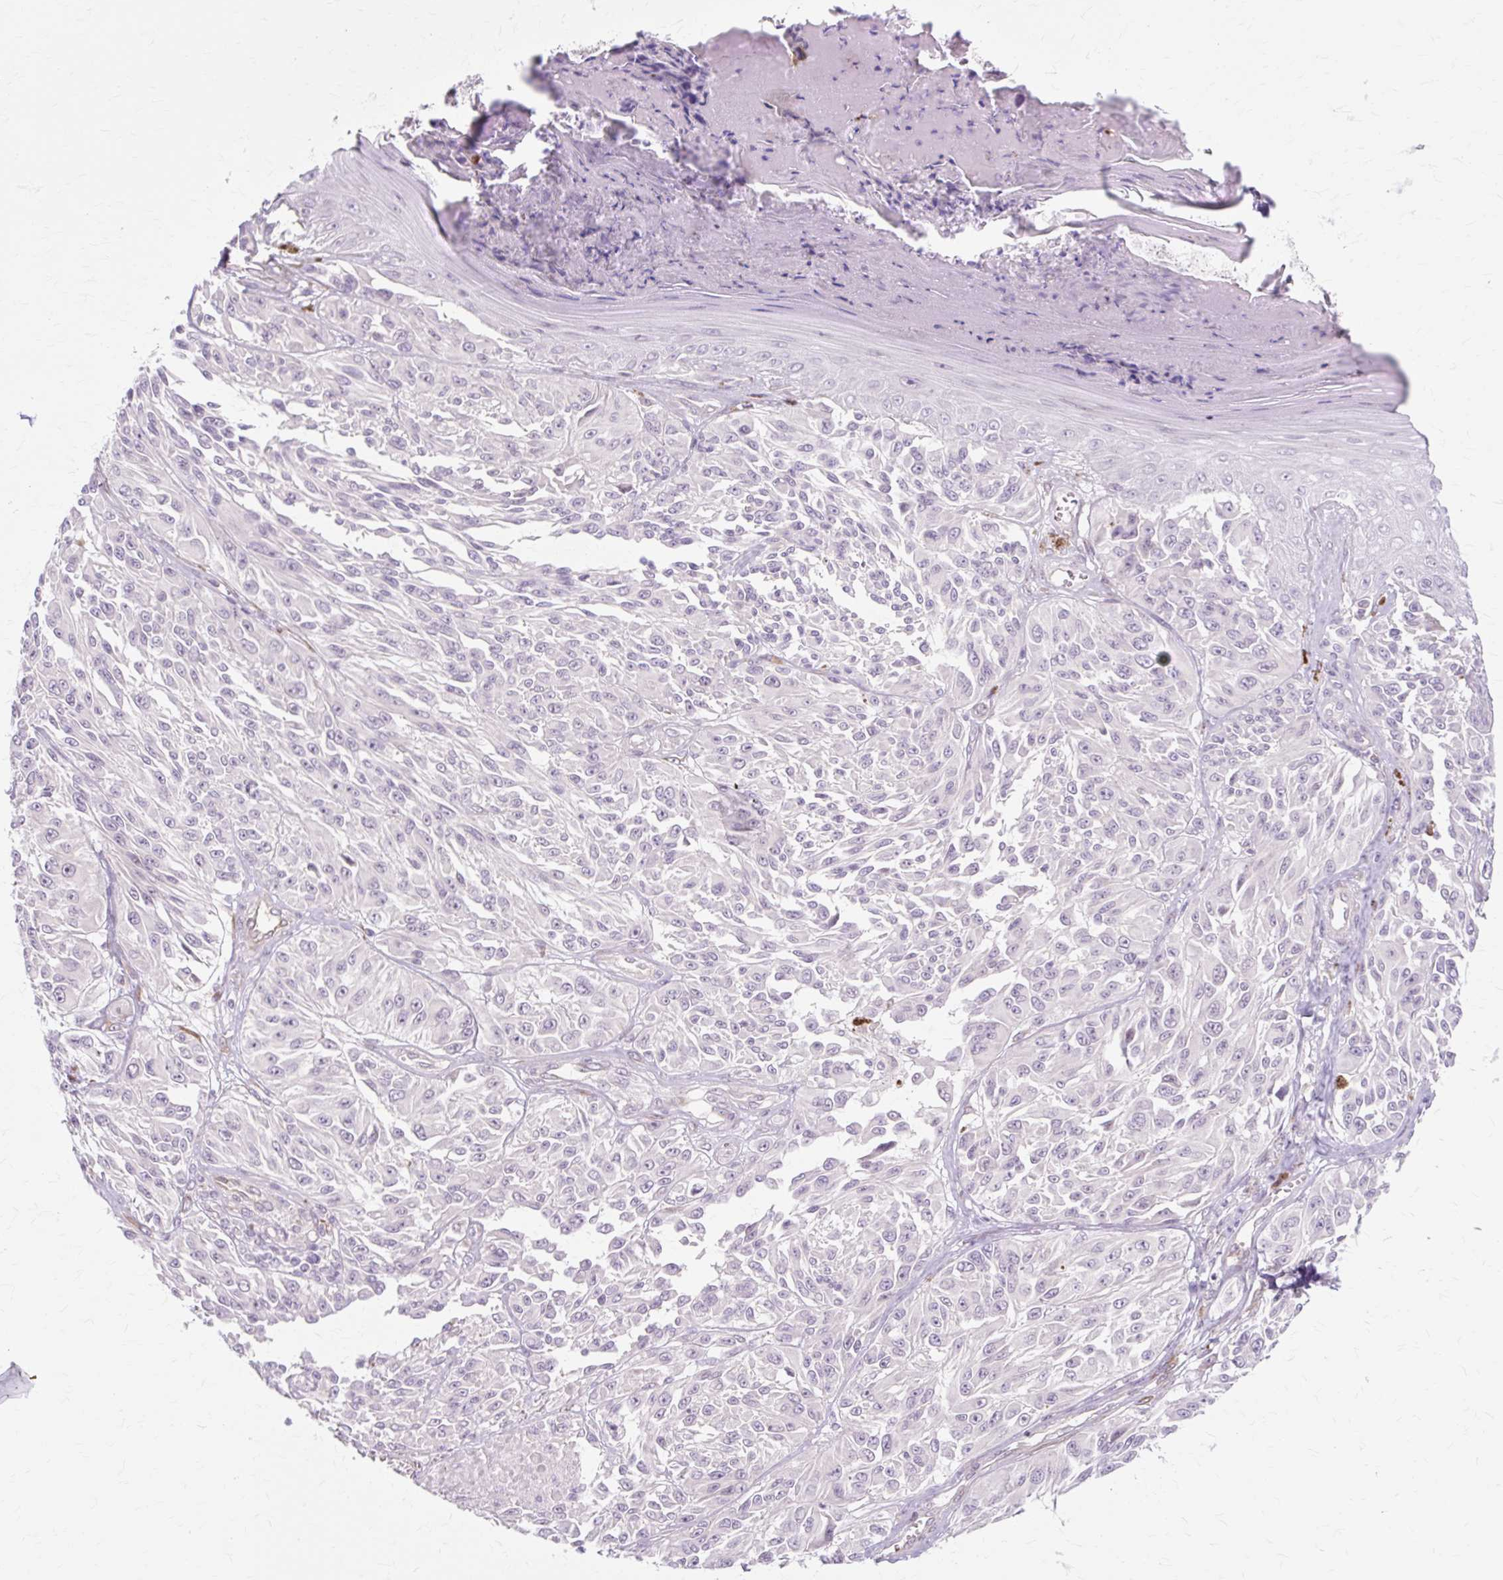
{"staining": {"intensity": "negative", "quantity": "none", "location": "none"}, "tissue": "melanoma", "cell_type": "Tumor cells", "image_type": "cancer", "snomed": [{"axis": "morphology", "description": "Malignant melanoma, NOS"}, {"axis": "topography", "description": "Skin"}], "caption": "High magnification brightfield microscopy of malignant melanoma stained with DAB (3,3'-diaminobenzidine) (brown) and counterstained with hematoxylin (blue): tumor cells show no significant staining. (DAB (3,3'-diaminobenzidine) IHC, high magnification).", "gene": "ZNF35", "patient": {"sex": "male", "age": 94}}